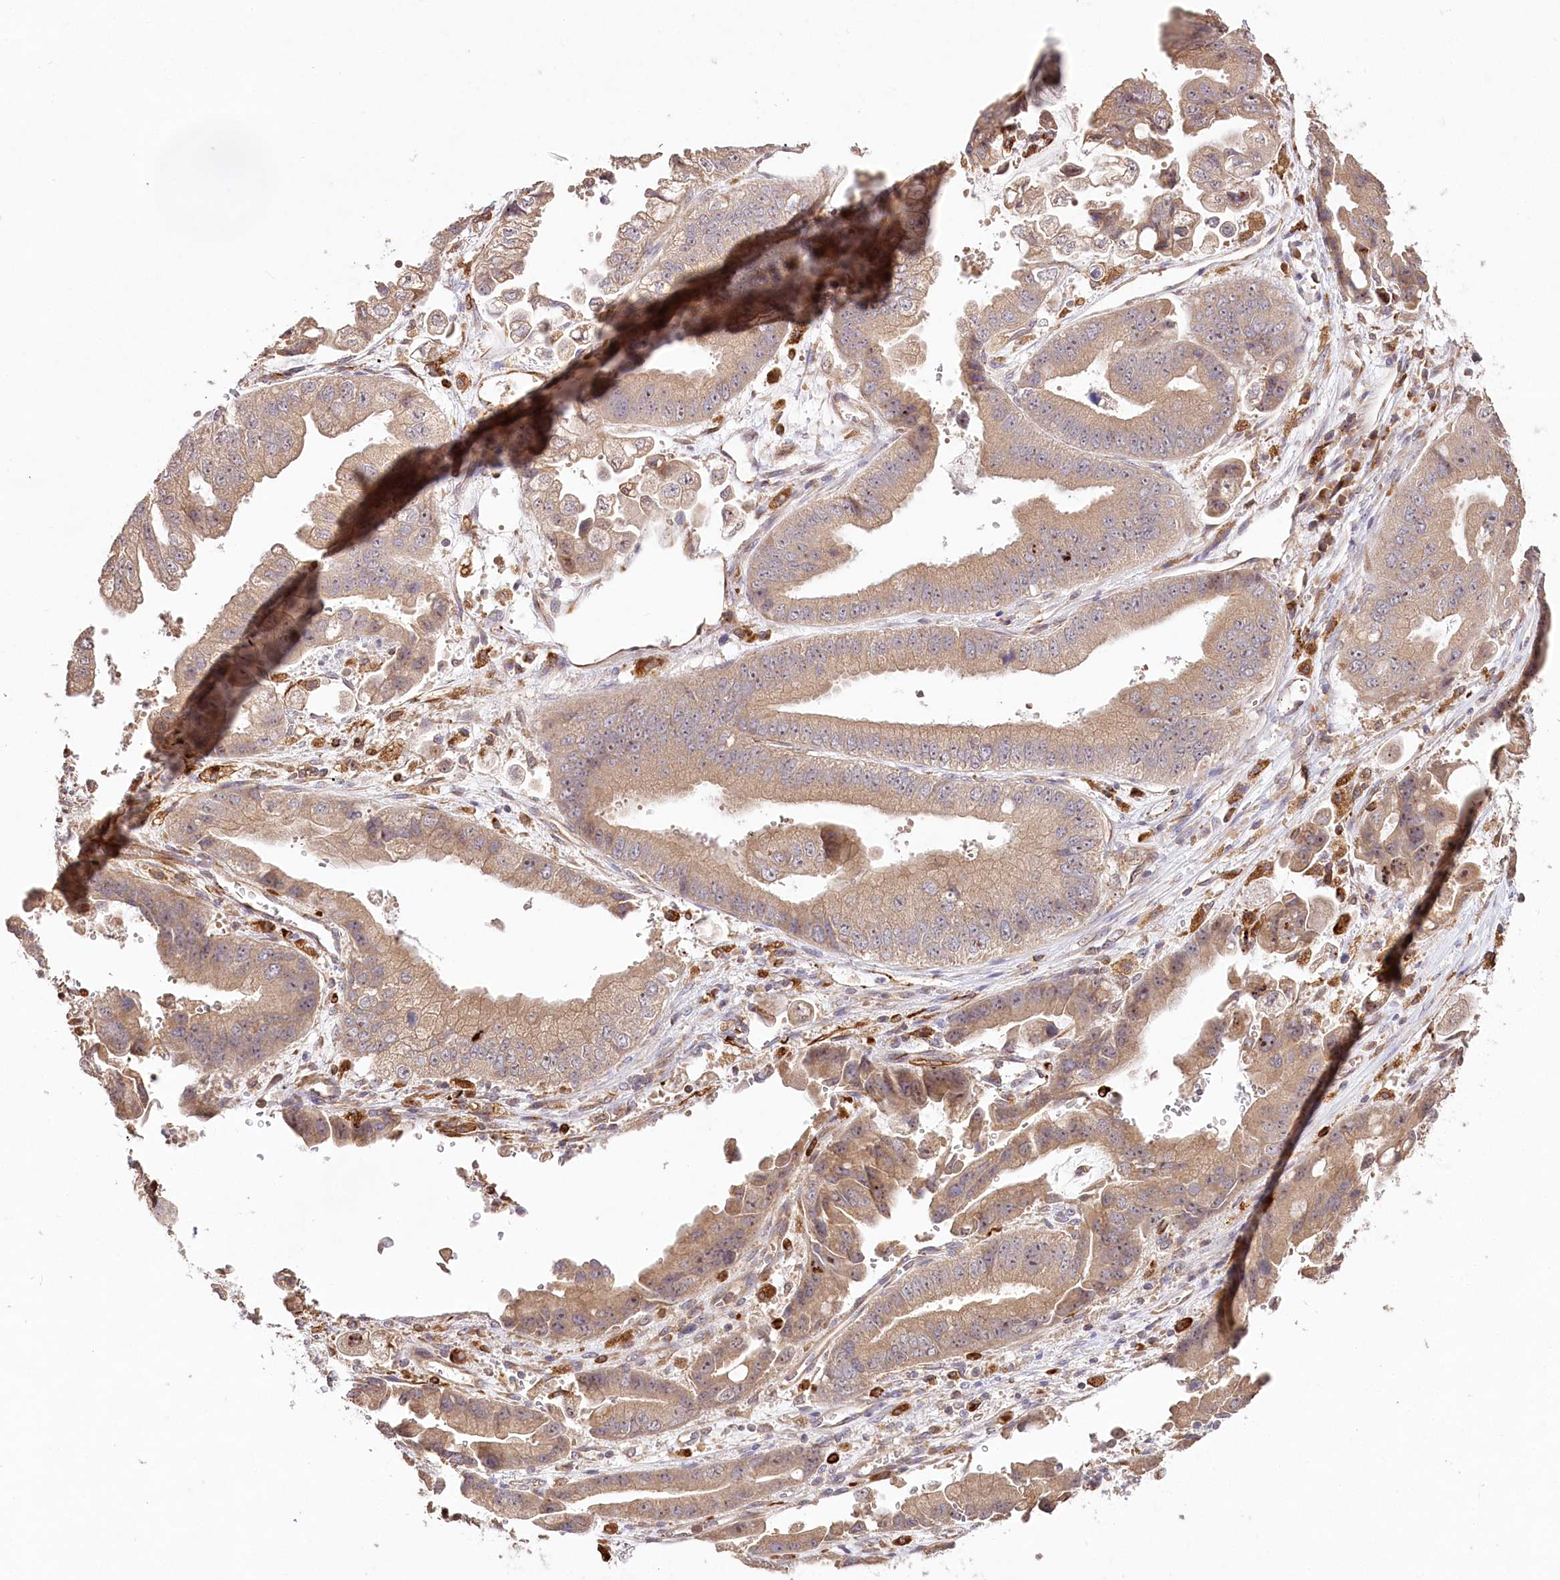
{"staining": {"intensity": "moderate", "quantity": ">75%", "location": "cytoplasmic/membranous,nuclear"}, "tissue": "stomach cancer", "cell_type": "Tumor cells", "image_type": "cancer", "snomed": [{"axis": "morphology", "description": "Adenocarcinoma, NOS"}, {"axis": "topography", "description": "Stomach"}], "caption": "Tumor cells exhibit medium levels of moderate cytoplasmic/membranous and nuclear positivity in about >75% of cells in human adenocarcinoma (stomach).", "gene": "DMXL1", "patient": {"sex": "male", "age": 62}}